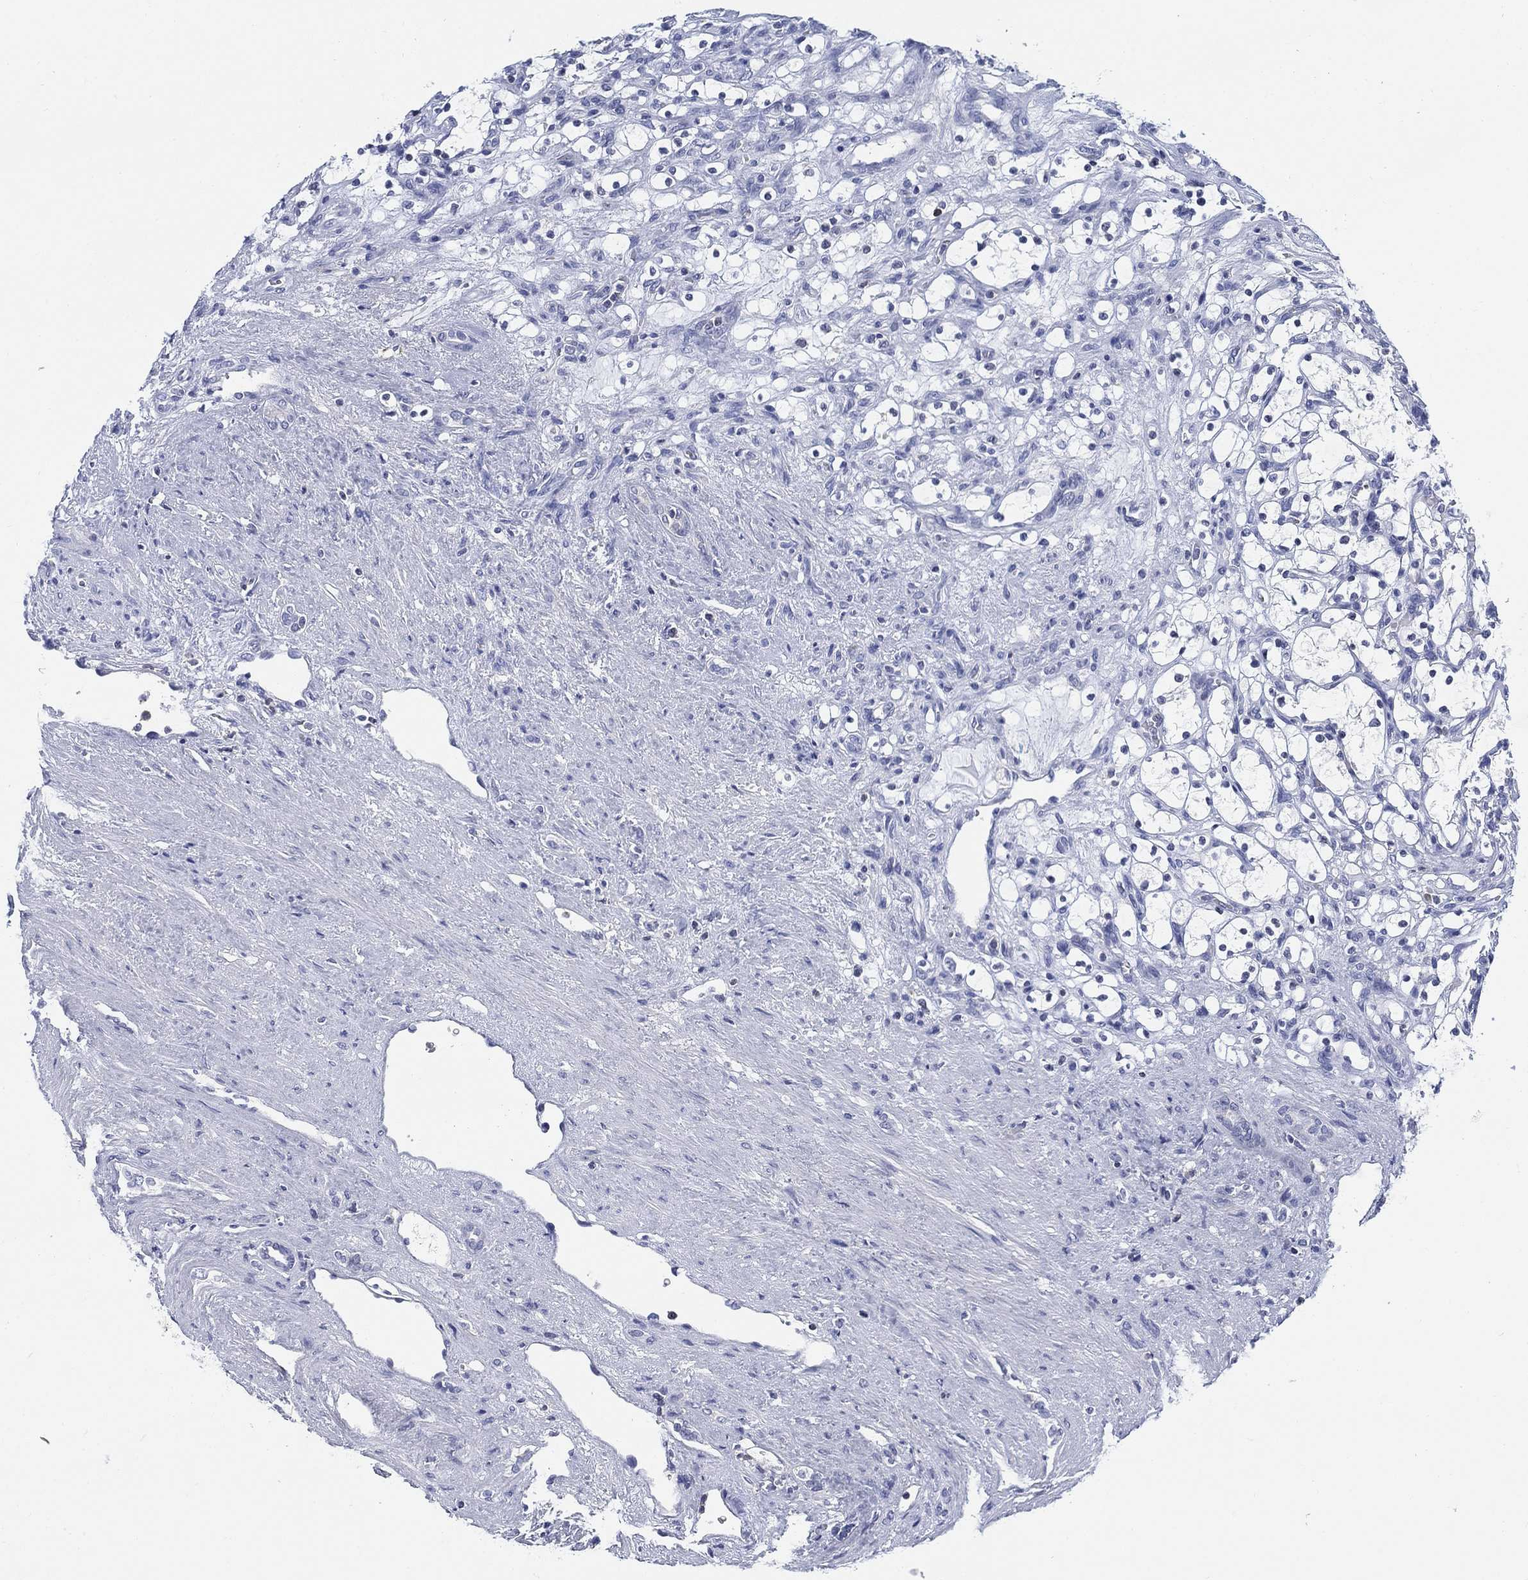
{"staining": {"intensity": "negative", "quantity": "none", "location": "none"}, "tissue": "renal cancer", "cell_type": "Tumor cells", "image_type": "cancer", "snomed": [{"axis": "morphology", "description": "Adenocarcinoma, NOS"}, {"axis": "topography", "description": "Kidney"}], "caption": "Immunohistochemistry of human renal cancer (adenocarcinoma) displays no expression in tumor cells.", "gene": "FYB1", "patient": {"sex": "female", "age": 69}}